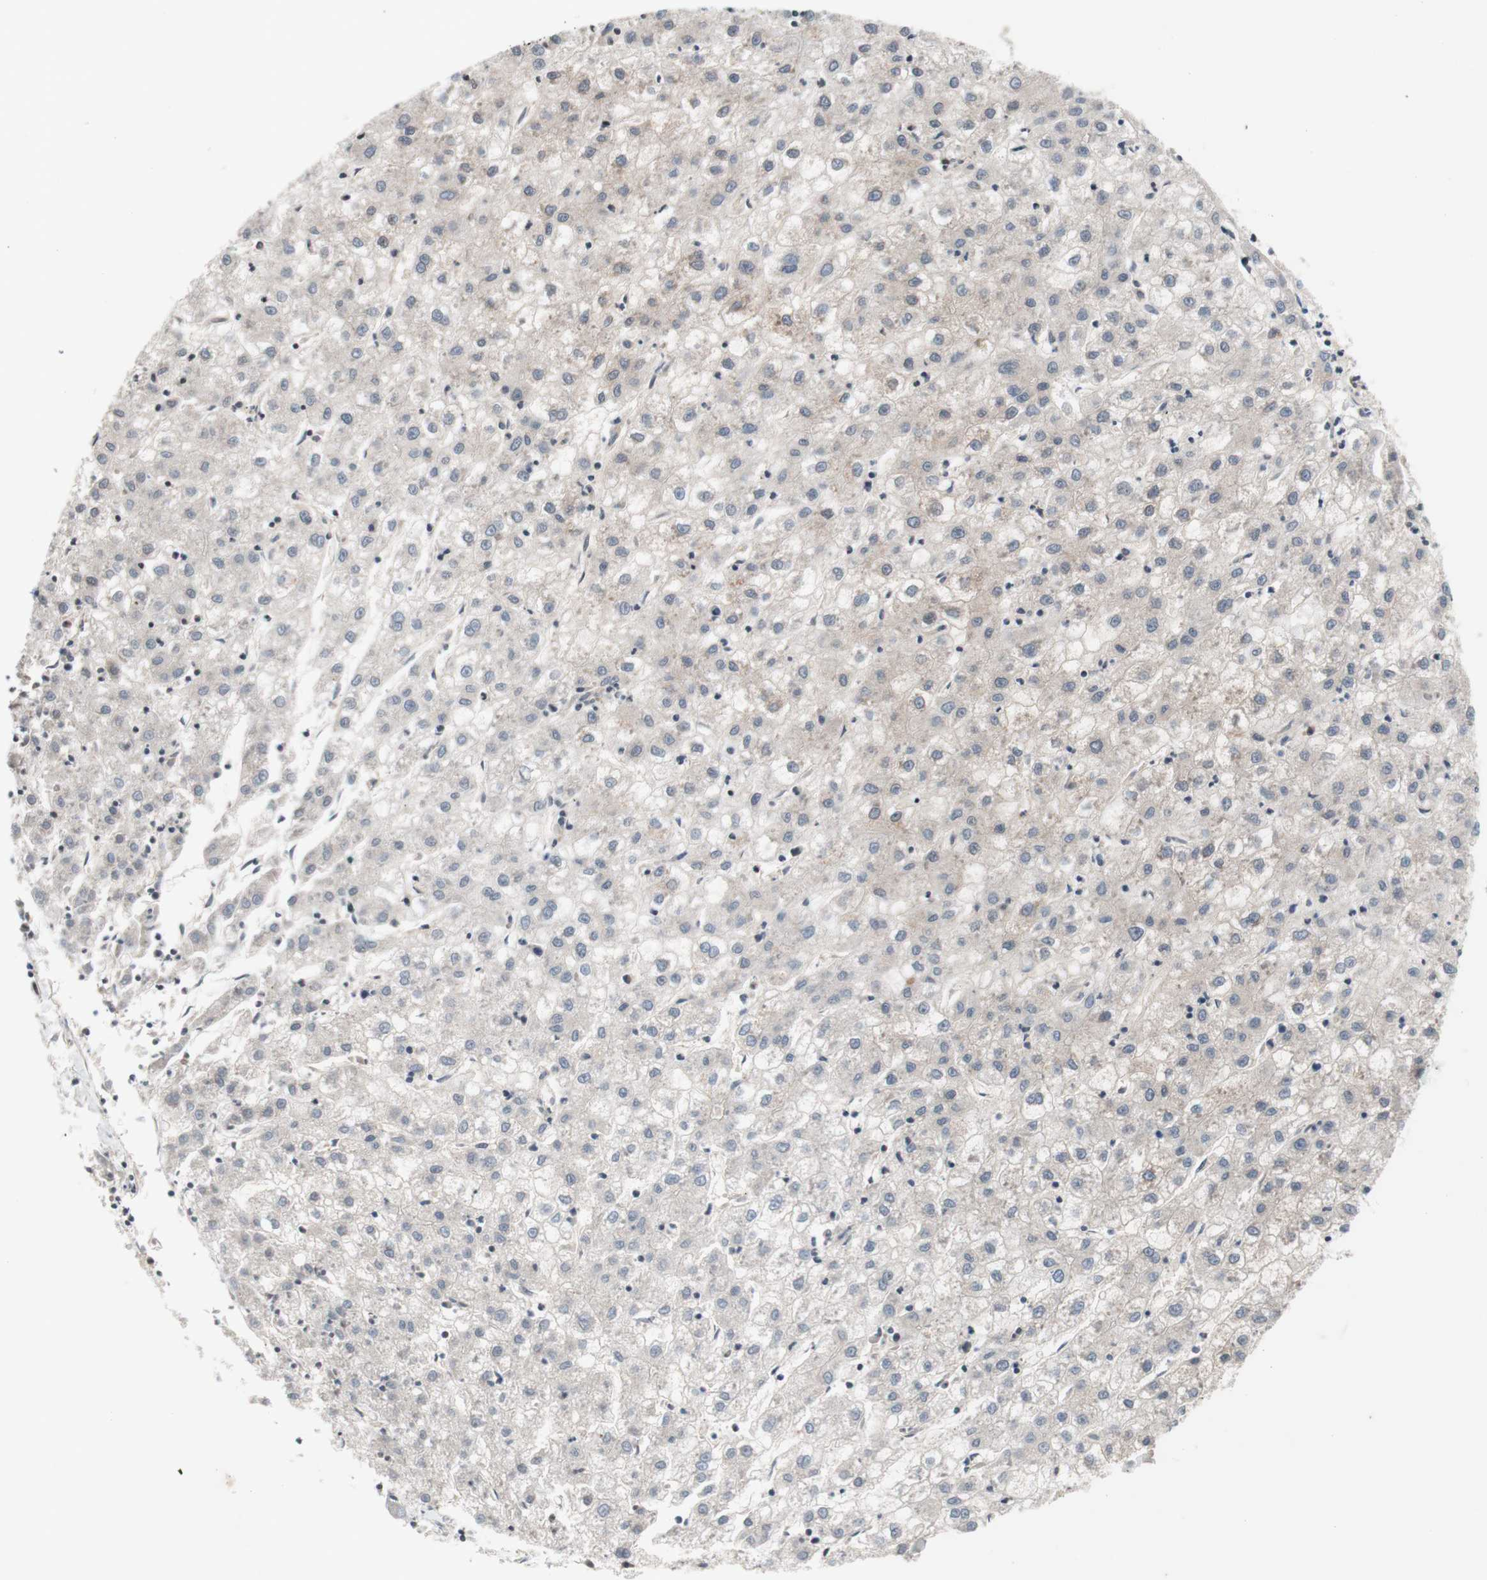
{"staining": {"intensity": "weak", "quantity": "25%-75%", "location": "cytoplasmic/membranous"}, "tissue": "liver cancer", "cell_type": "Tumor cells", "image_type": "cancer", "snomed": [{"axis": "morphology", "description": "Carcinoma, Hepatocellular, NOS"}, {"axis": "topography", "description": "Liver"}], "caption": "Human liver hepatocellular carcinoma stained with a protein marker demonstrates weak staining in tumor cells.", "gene": "CD55", "patient": {"sex": "male", "age": 72}}